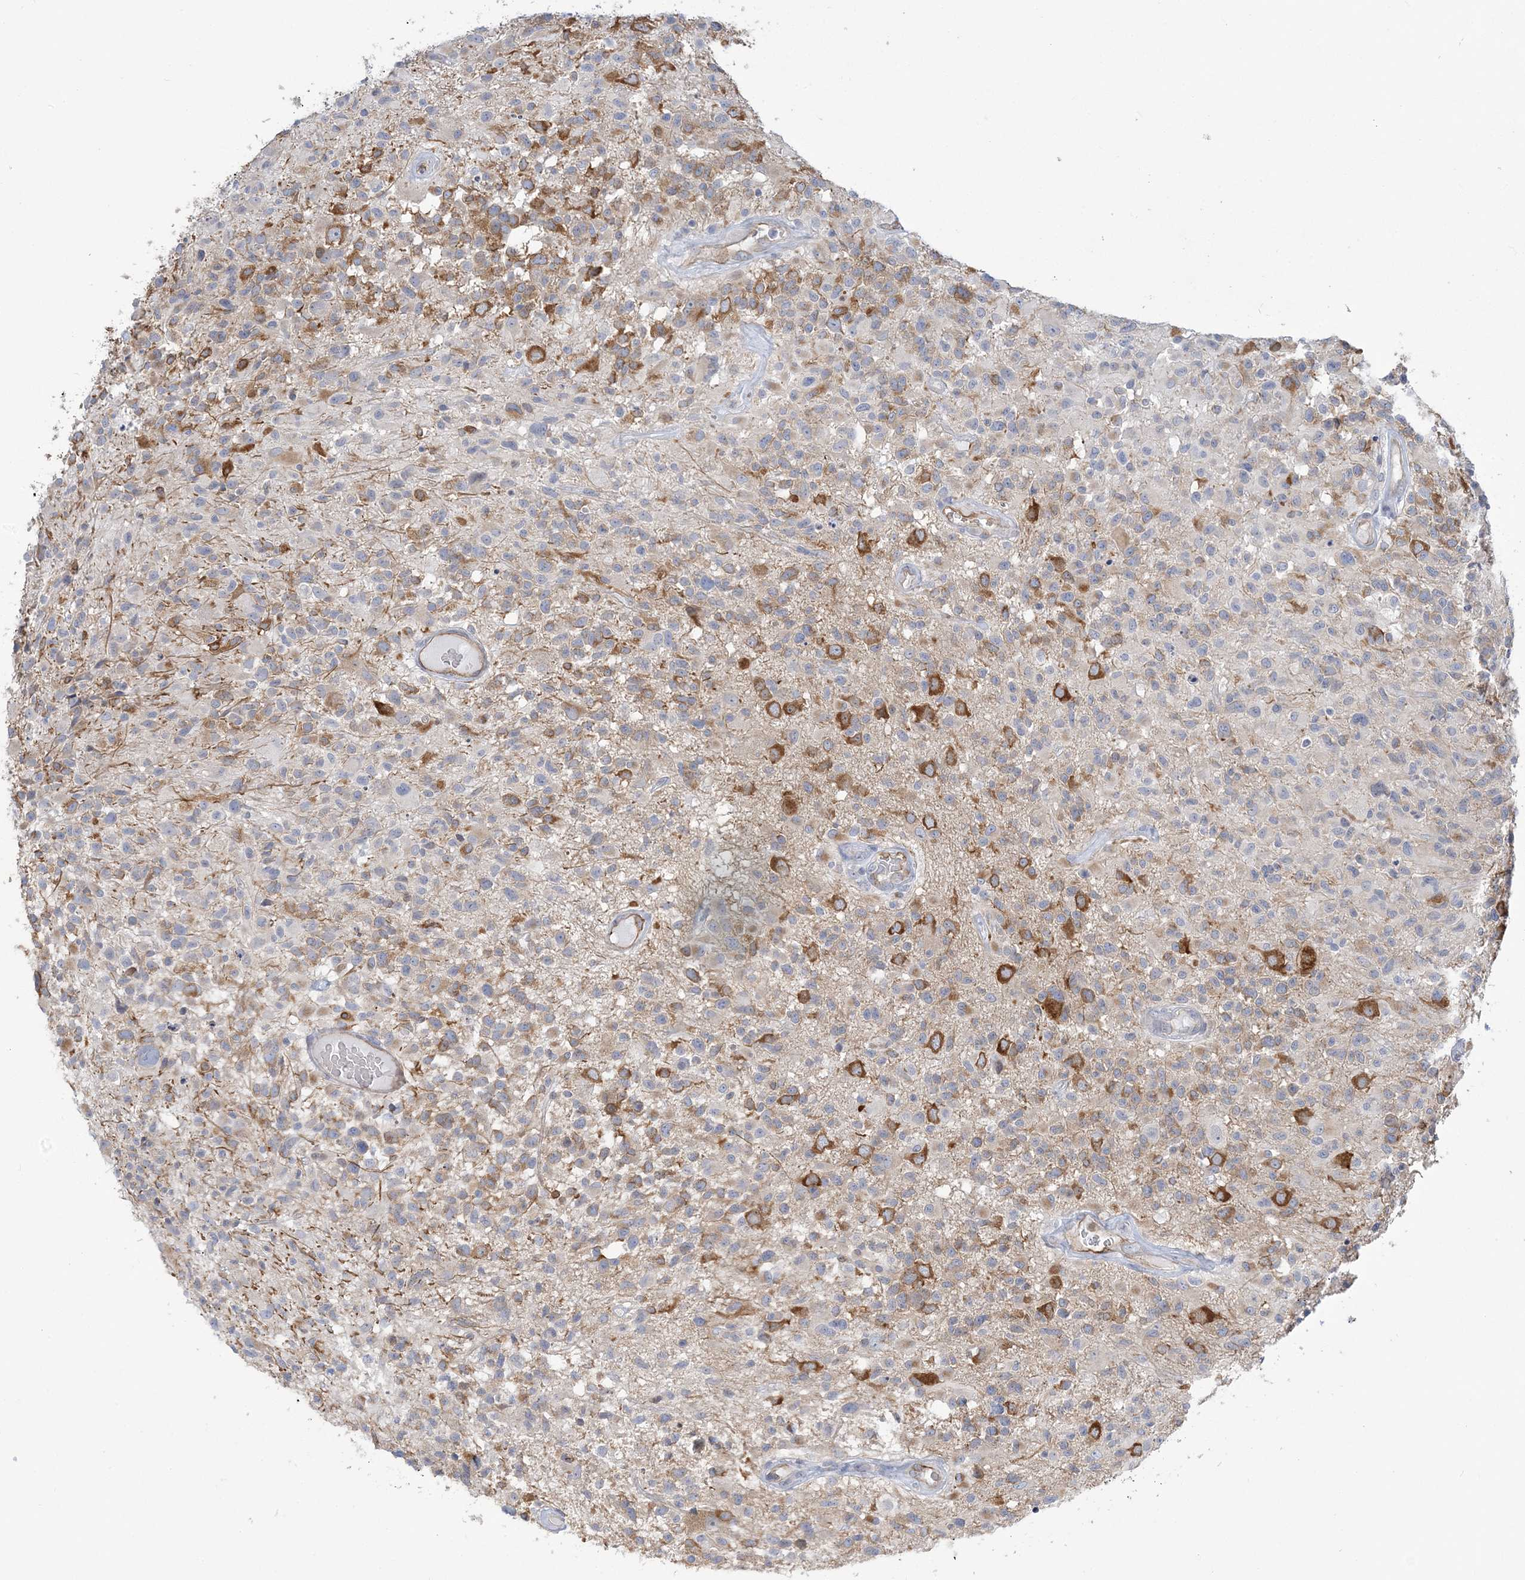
{"staining": {"intensity": "weak", "quantity": "<25%", "location": "cytoplasmic/membranous"}, "tissue": "glioma", "cell_type": "Tumor cells", "image_type": "cancer", "snomed": [{"axis": "morphology", "description": "Glioma, malignant, High grade"}, {"axis": "morphology", "description": "Glioblastoma, NOS"}, {"axis": "topography", "description": "Brain"}], "caption": "Tumor cells show no significant expression in glioma.", "gene": "FARSB", "patient": {"sex": "male", "age": 60}}